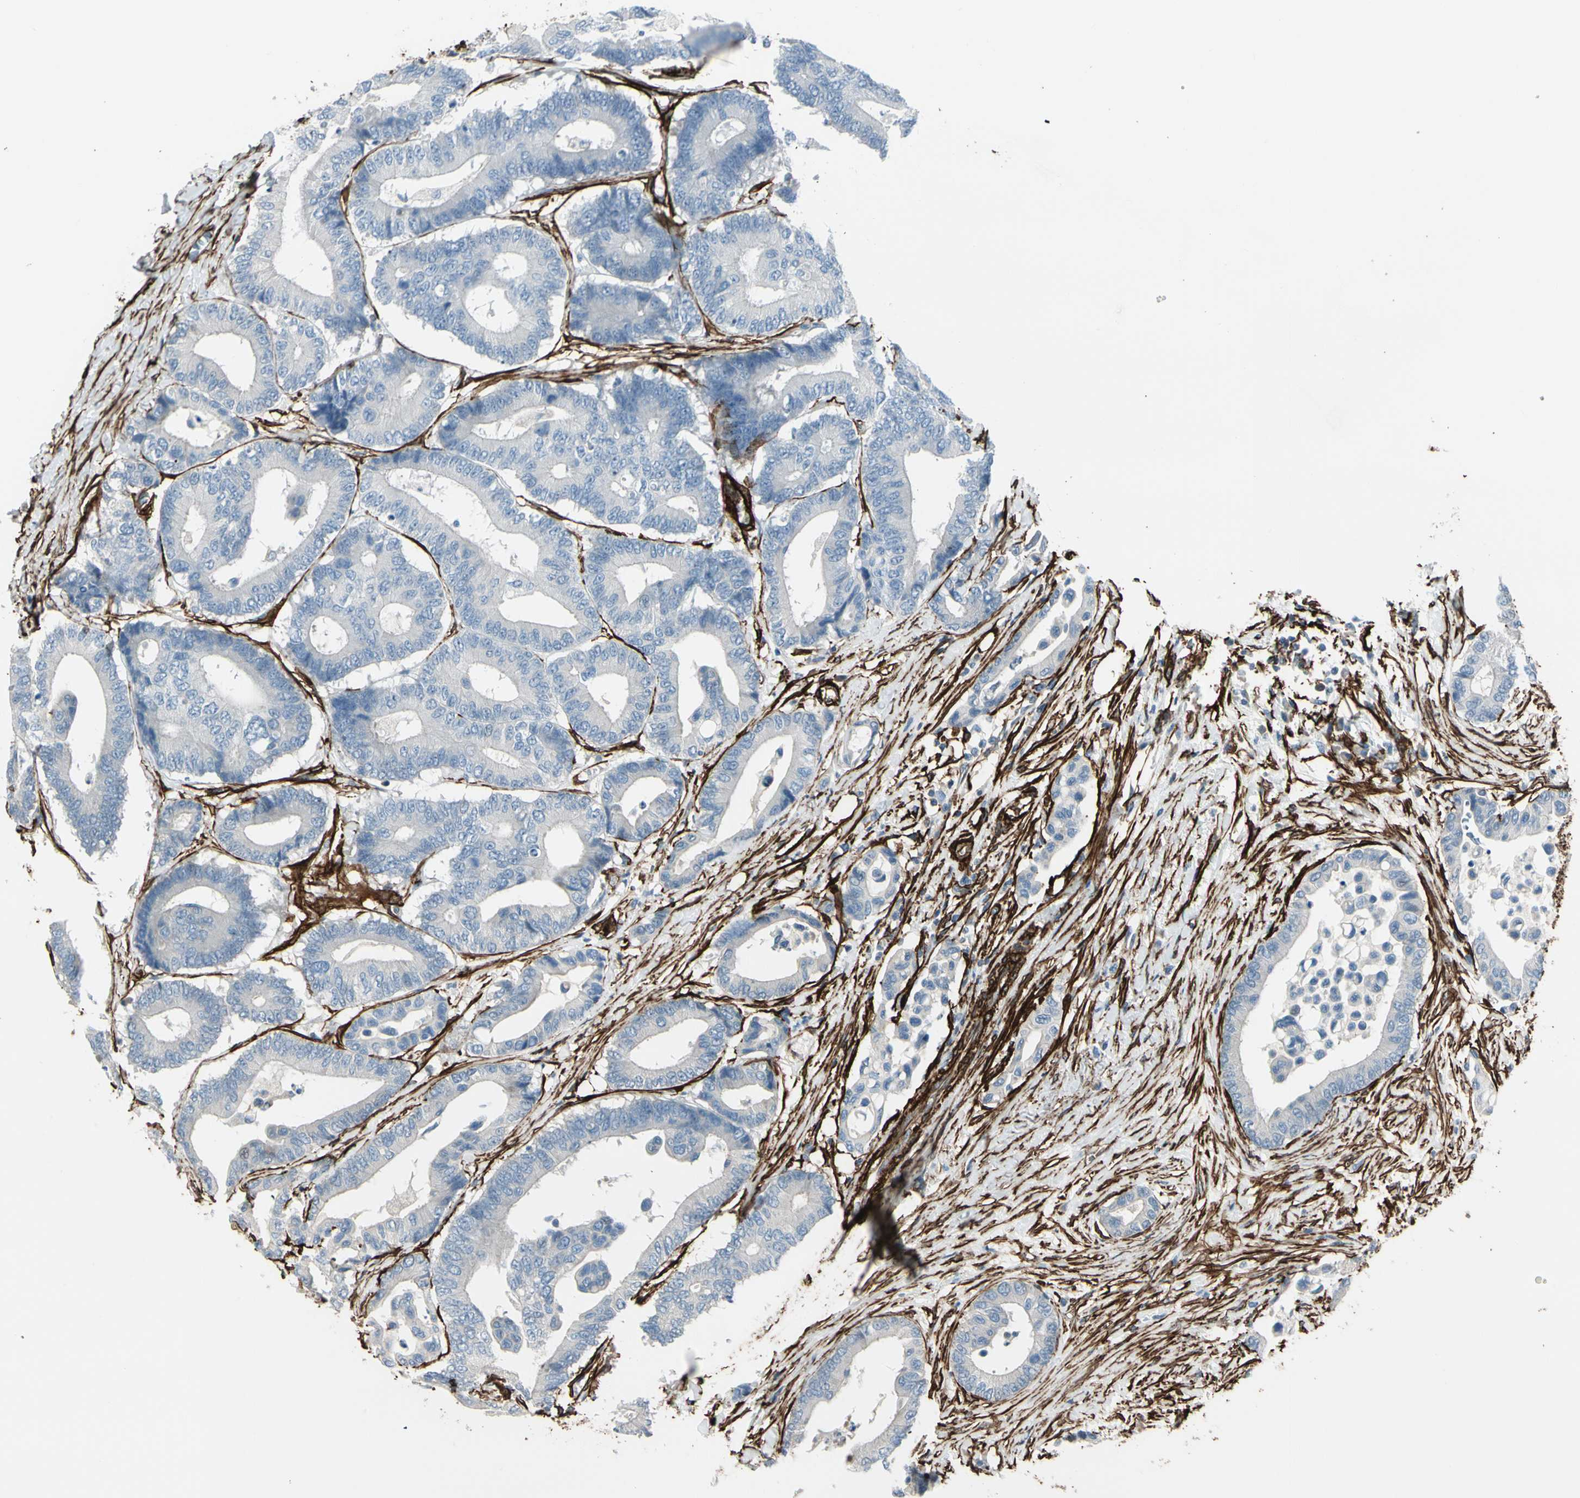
{"staining": {"intensity": "negative", "quantity": "none", "location": "none"}, "tissue": "colorectal cancer", "cell_type": "Tumor cells", "image_type": "cancer", "snomed": [{"axis": "morphology", "description": "Normal tissue, NOS"}, {"axis": "morphology", "description": "Adenocarcinoma, NOS"}, {"axis": "topography", "description": "Colon"}], "caption": "Immunohistochemistry (IHC) image of neoplastic tissue: human adenocarcinoma (colorectal) stained with DAB exhibits no significant protein positivity in tumor cells.", "gene": "CALD1", "patient": {"sex": "male", "age": 82}}